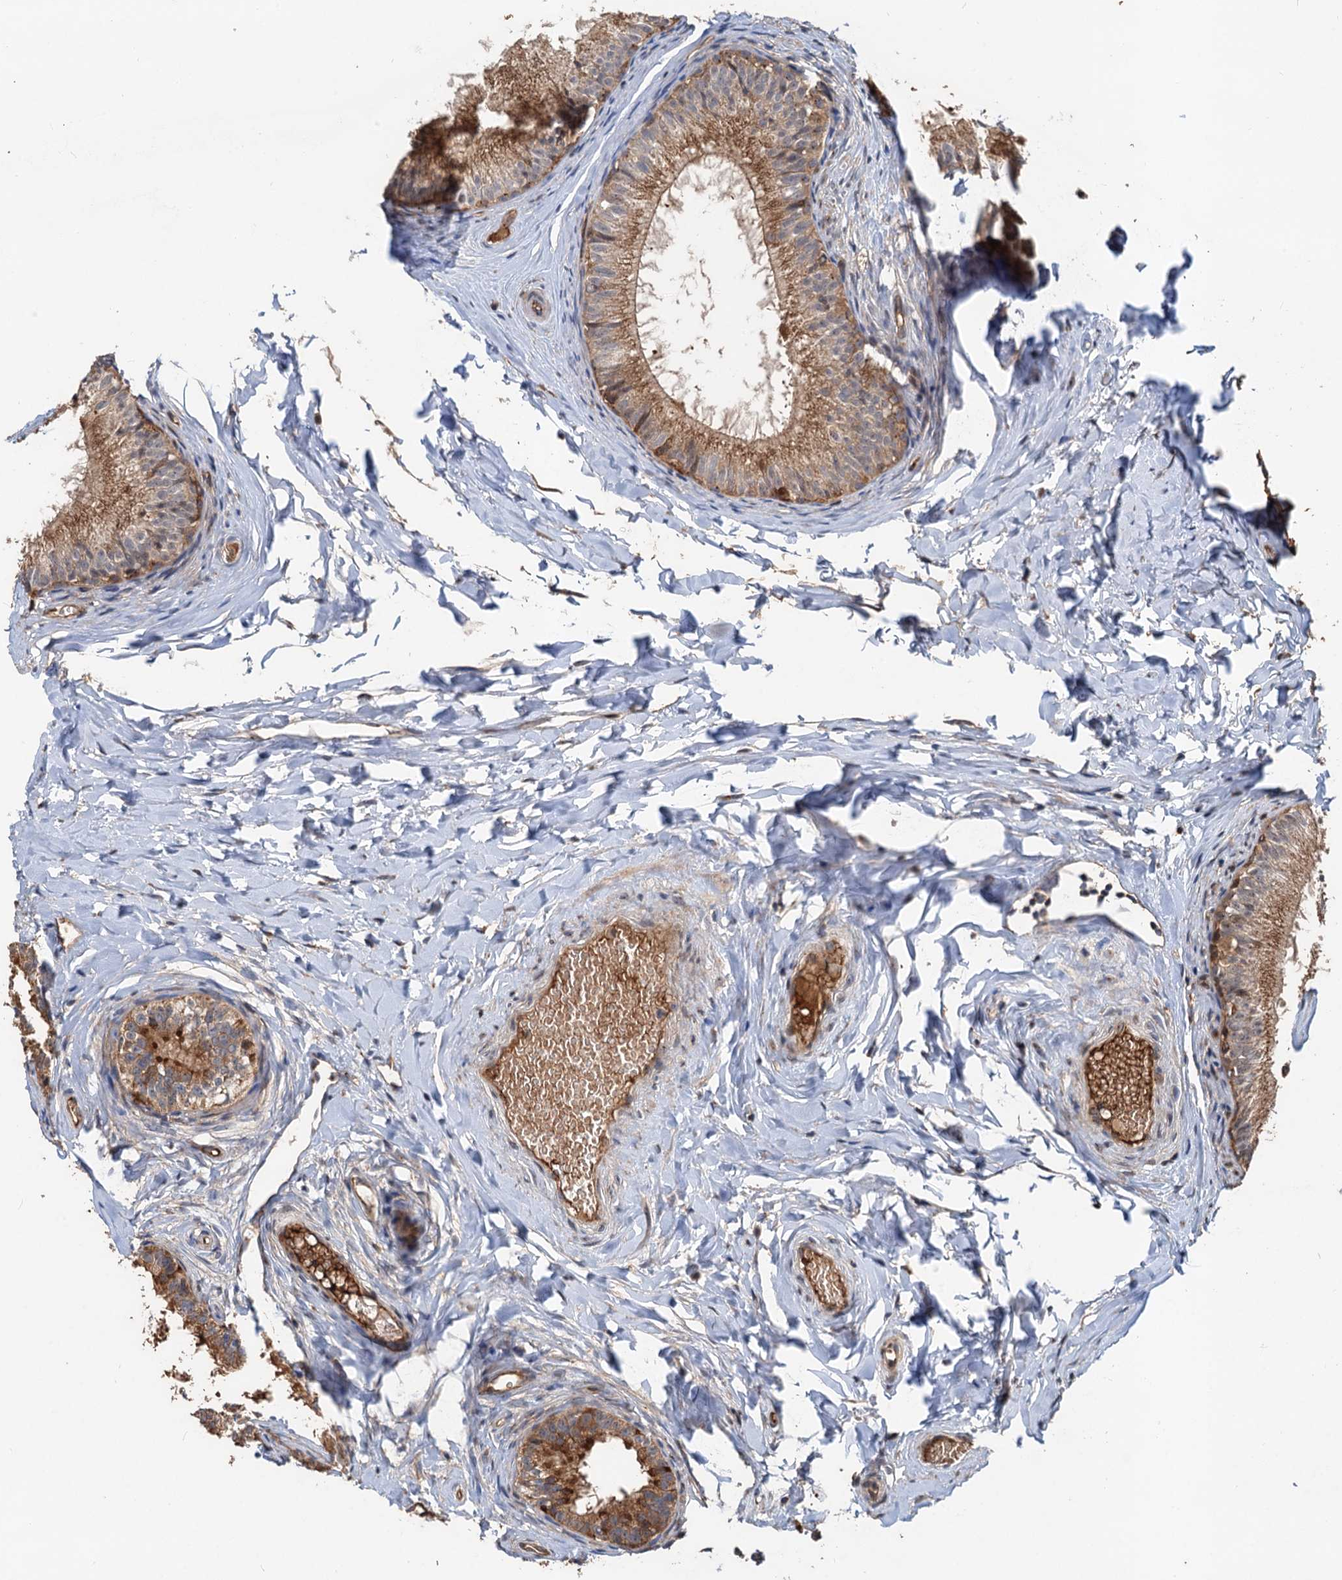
{"staining": {"intensity": "moderate", "quantity": ">75%", "location": "cytoplasmic/membranous"}, "tissue": "epididymis", "cell_type": "Glandular cells", "image_type": "normal", "snomed": [{"axis": "morphology", "description": "Normal tissue, NOS"}, {"axis": "topography", "description": "Epididymis"}], "caption": "The histopathology image exhibits a brown stain indicating the presence of a protein in the cytoplasmic/membranous of glandular cells in epididymis.", "gene": "DEXI", "patient": {"sex": "male", "age": 34}}